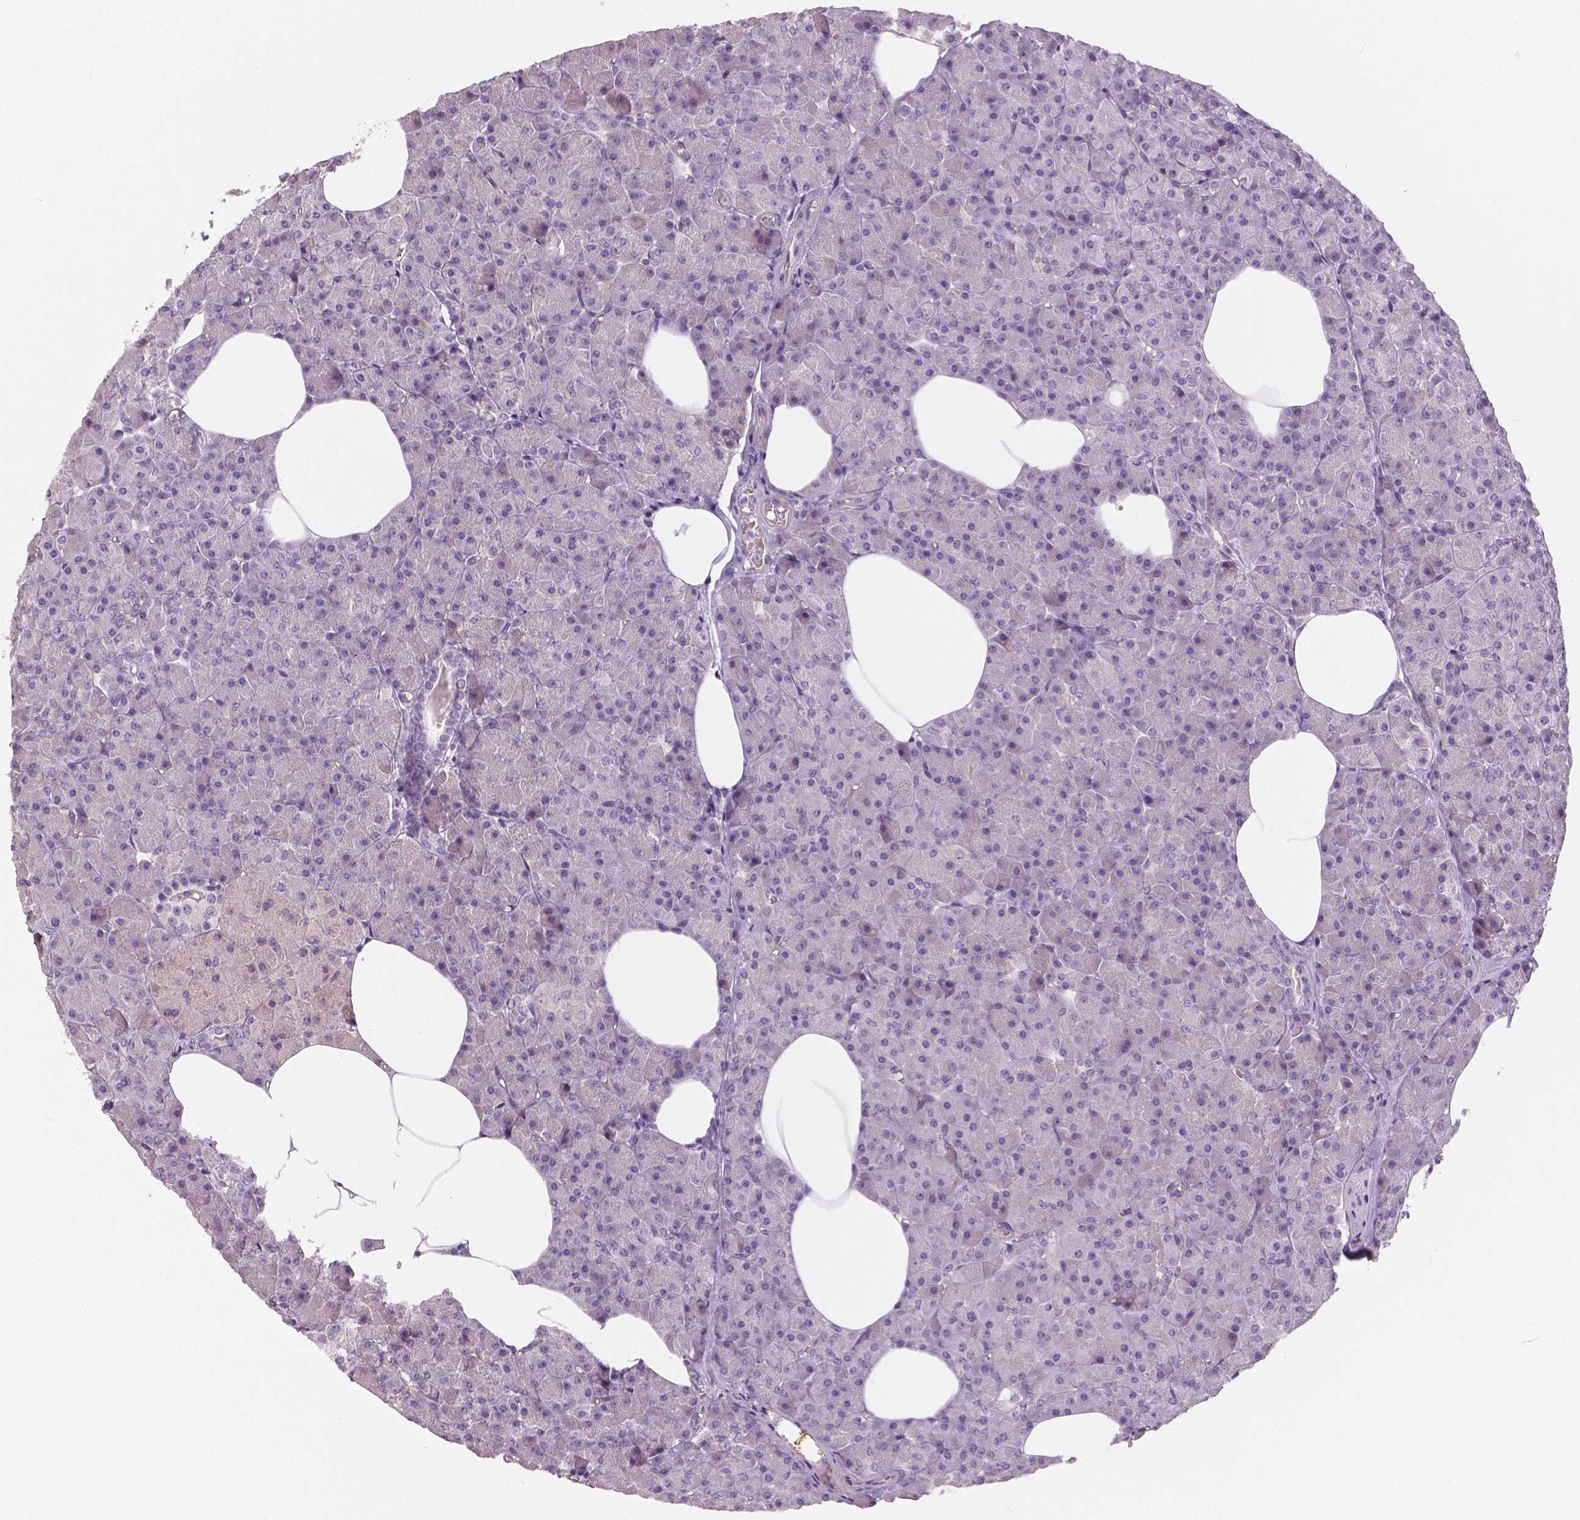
{"staining": {"intensity": "negative", "quantity": "none", "location": "none"}, "tissue": "pancreas", "cell_type": "Exocrine glandular cells", "image_type": "normal", "snomed": [{"axis": "morphology", "description": "Normal tissue, NOS"}, {"axis": "topography", "description": "Pancreas"}], "caption": "Photomicrograph shows no significant protein staining in exocrine glandular cells of normal pancreas. Nuclei are stained in blue.", "gene": "FLT1", "patient": {"sex": "female", "age": 45}}